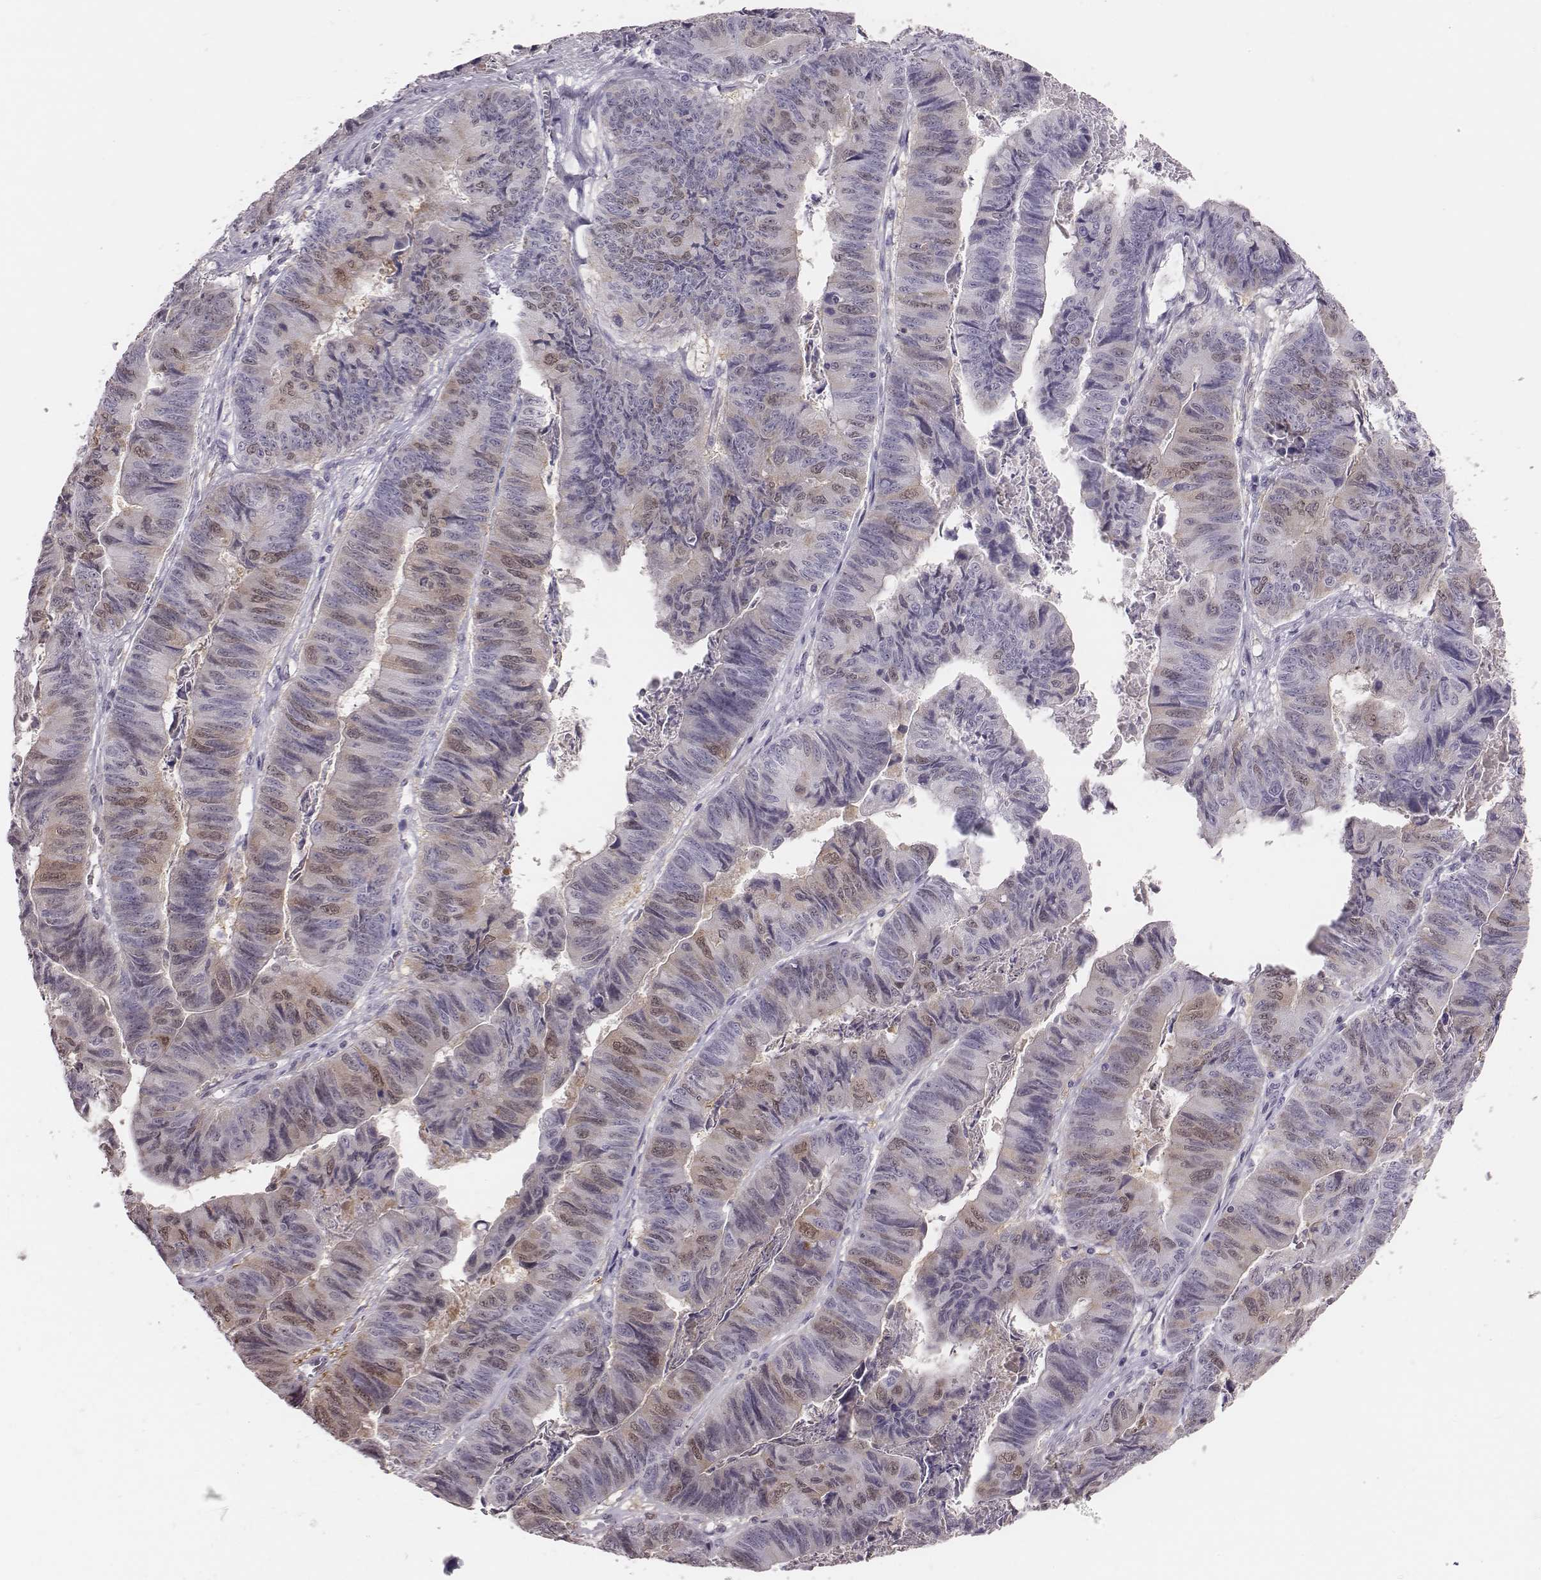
{"staining": {"intensity": "moderate", "quantity": "<25%", "location": "cytoplasmic/membranous,nuclear"}, "tissue": "stomach cancer", "cell_type": "Tumor cells", "image_type": "cancer", "snomed": [{"axis": "morphology", "description": "Adenocarcinoma, NOS"}, {"axis": "topography", "description": "Stomach, lower"}], "caption": "Human stomach cancer (adenocarcinoma) stained for a protein (brown) reveals moderate cytoplasmic/membranous and nuclear positive staining in about <25% of tumor cells.", "gene": "PBK", "patient": {"sex": "male", "age": 77}}